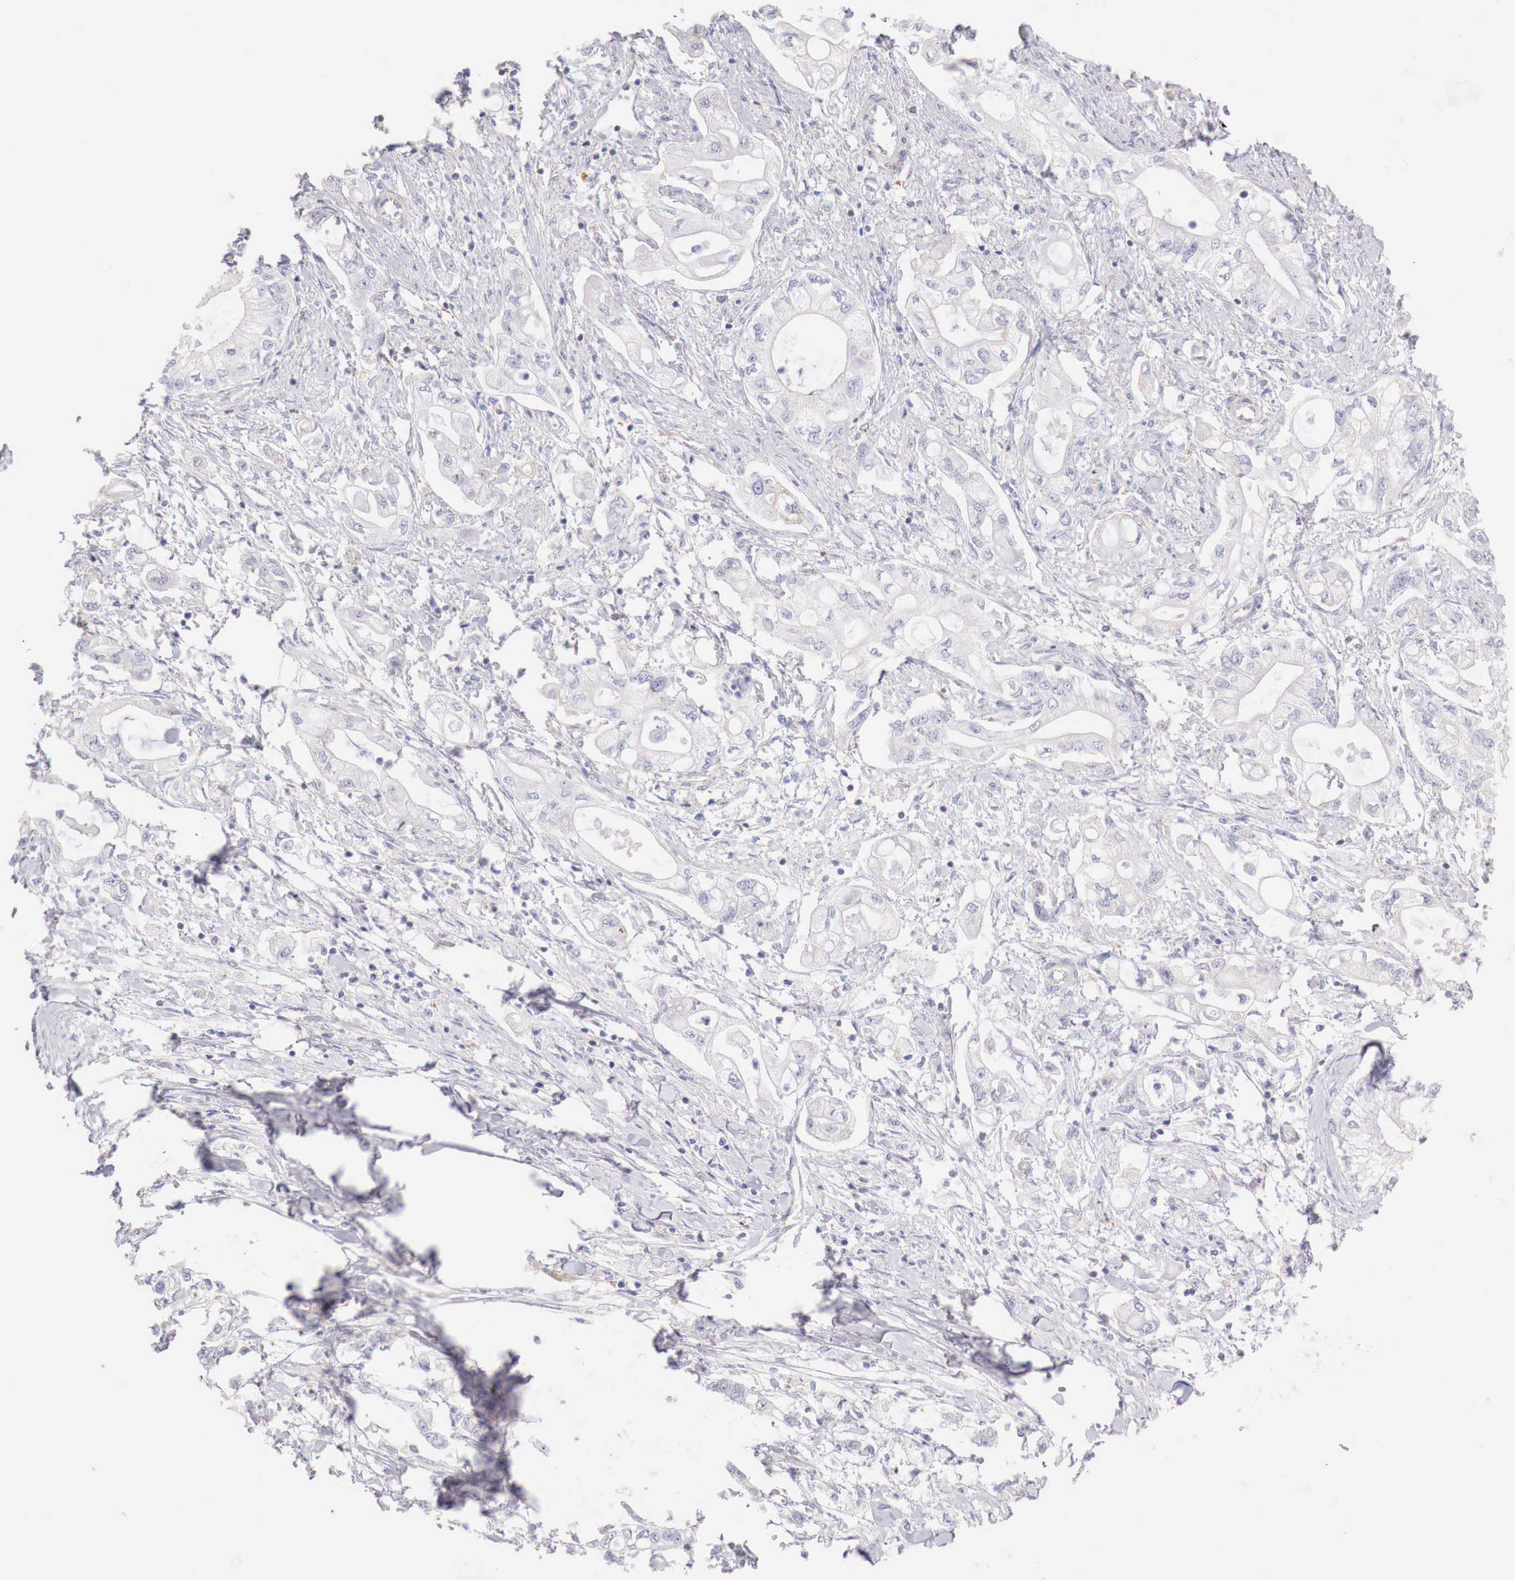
{"staining": {"intensity": "negative", "quantity": "none", "location": "none"}, "tissue": "pancreatic cancer", "cell_type": "Tumor cells", "image_type": "cancer", "snomed": [{"axis": "morphology", "description": "Adenocarcinoma, NOS"}, {"axis": "topography", "description": "Pancreas"}], "caption": "Tumor cells show no significant protein expression in pancreatic adenocarcinoma. (DAB (3,3'-diaminobenzidine) immunohistochemistry visualized using brightfield microscopy, high magnification).", "gene": "IDH3G", "patient": {"sex": "male", "age": 79}}